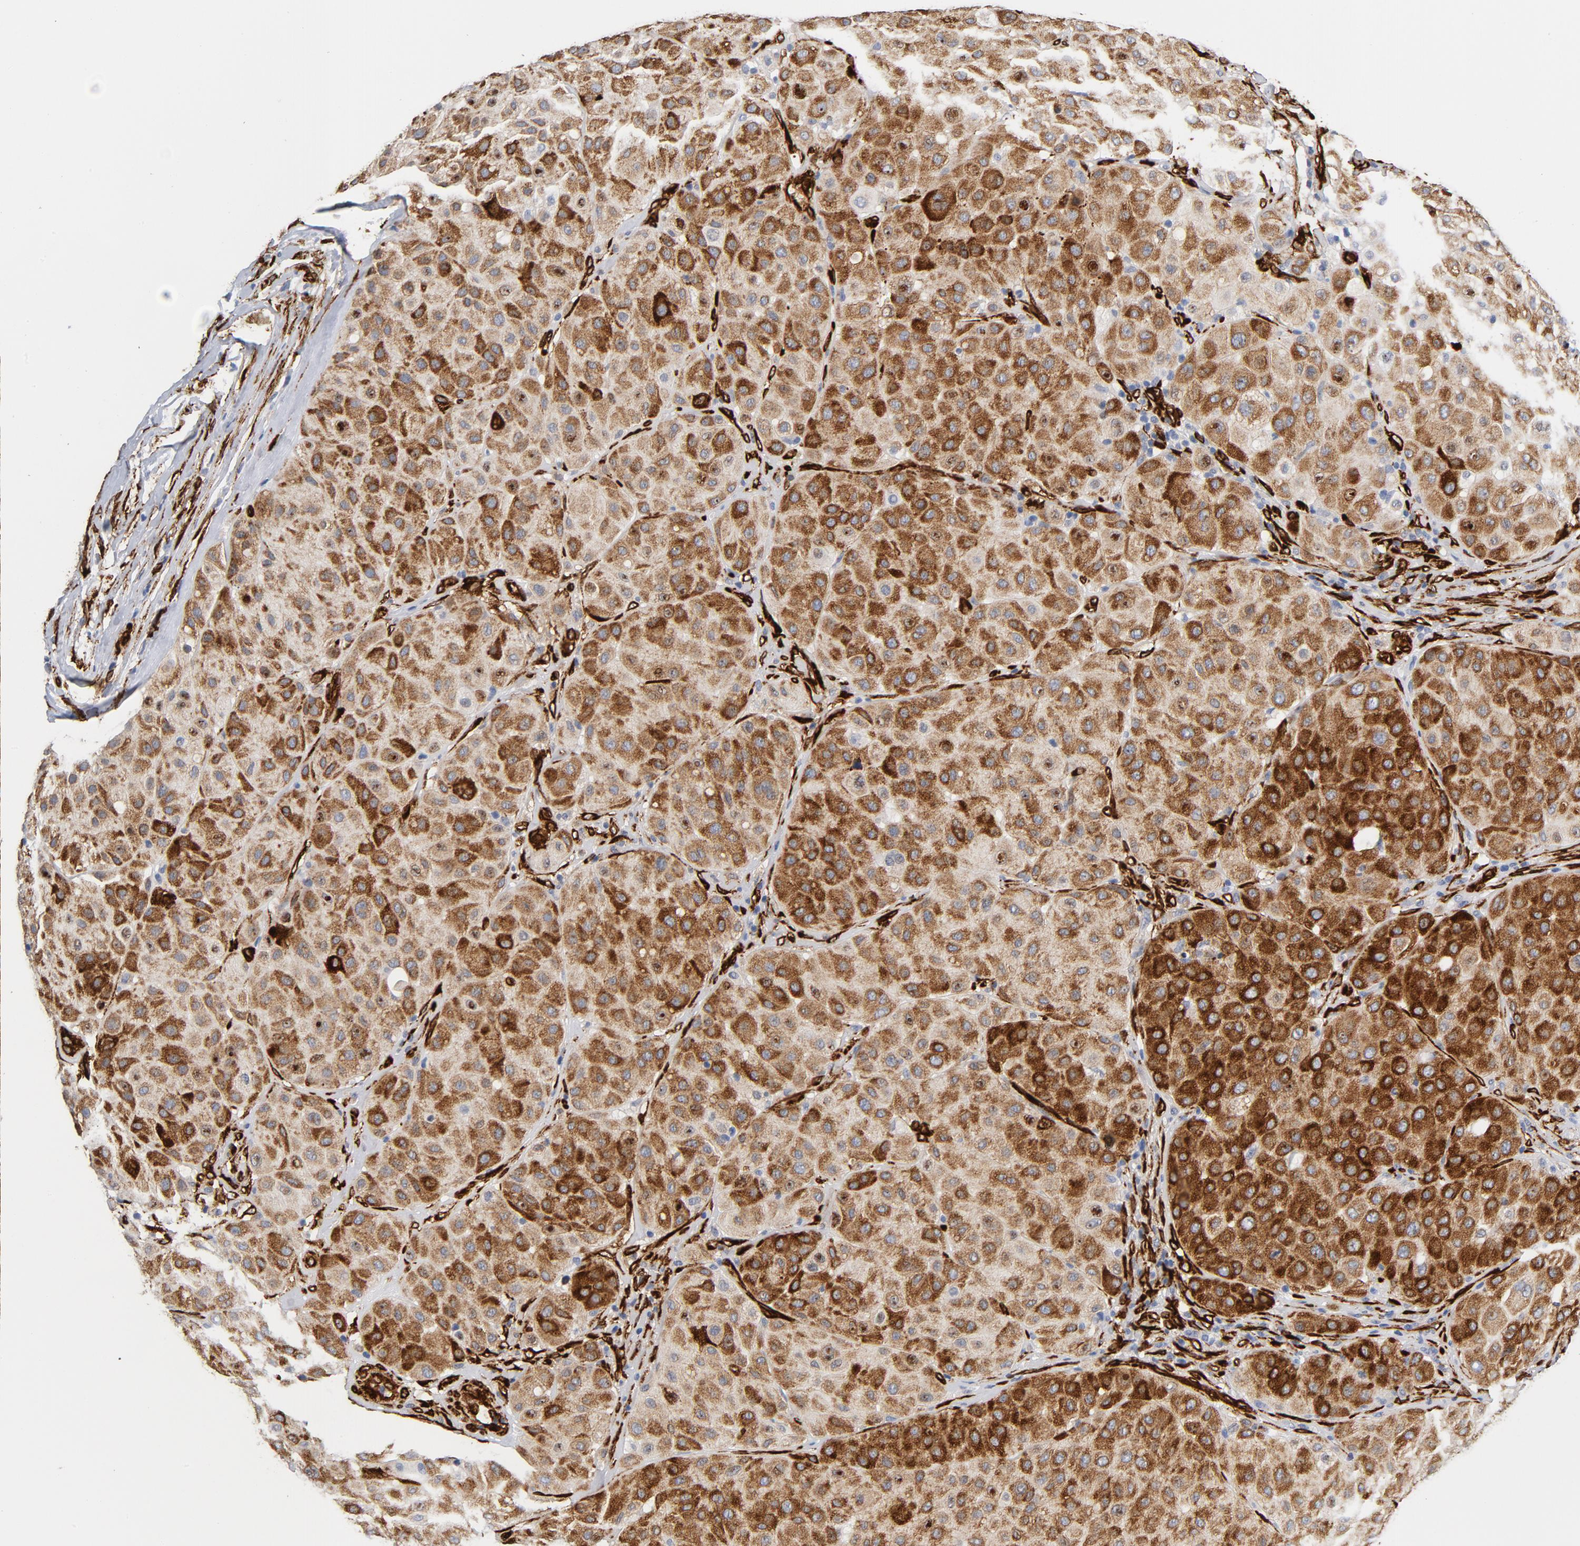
{"staining": {"intensity": "strong", "quantity": ">75%", "location": "cytoplasmic/membranous"}, "tissue": "melanoma", "cell_type": "Tumor cells", "image_type": "cancer", "snomed": [{"axis": "morphology", "description": "Normal tissue, NOS"}, {"axis": "morphology", "description": "Malignant melanoma, Metastatic site"}, {"axis": "topography", "description": "Skin"}], "caption": "Immunohistochemical staining of melanoma displays high levels of strong cytoplasmic/membranous staining in about >75% of tumor cells. The staining is performed using DAB brown chromogen to label protein expression. The nuclei are counter-stained blue using hematoxylin.", "gene": "SERPINH1", "patient": {"sex": "male", "age": 41}}